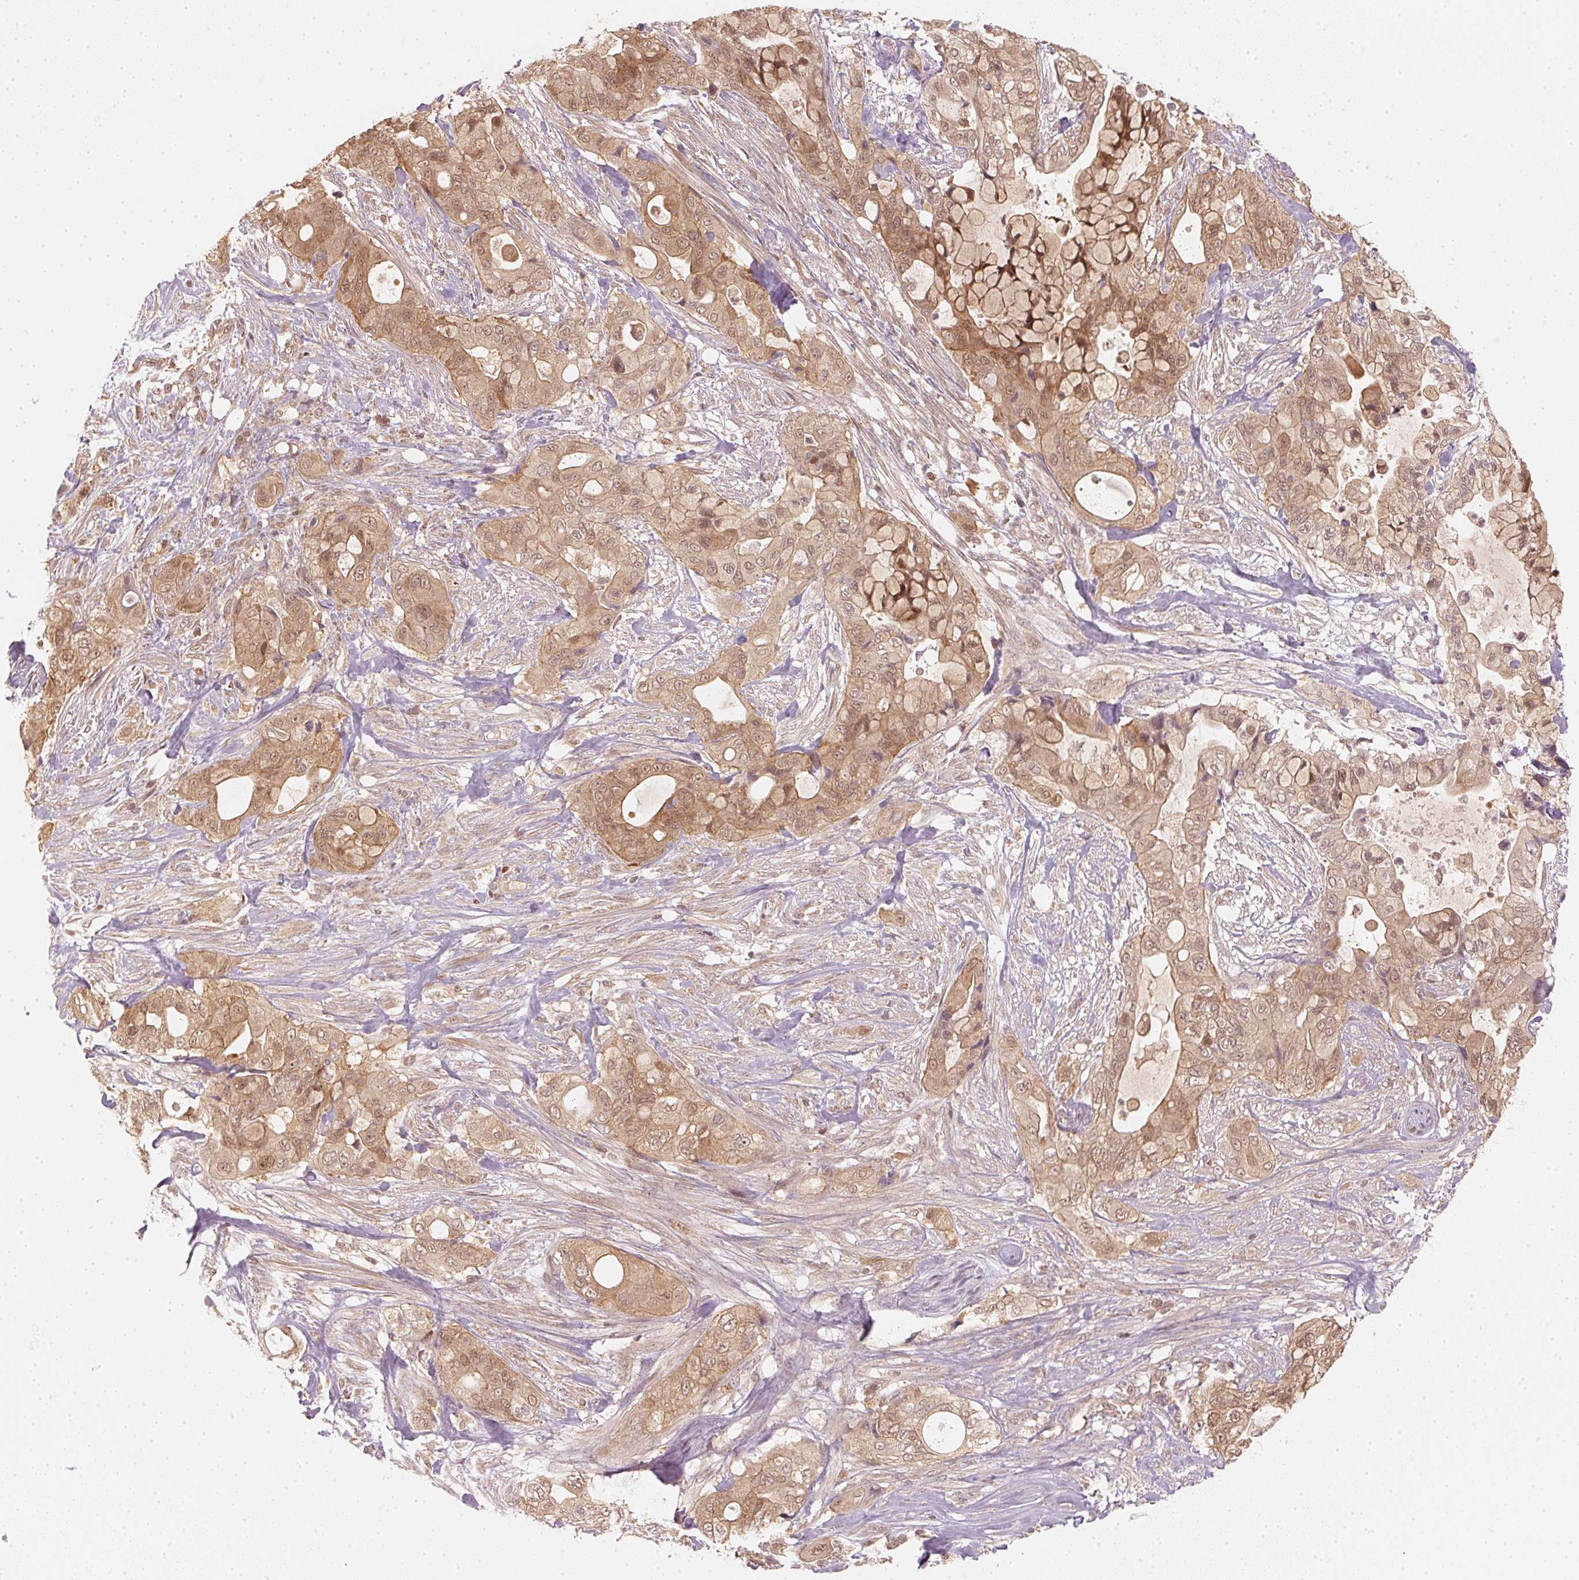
{"staining": {"intensity": "moderate", "quantity": ">75%", "location": "cytoplasmic/membranous,nuclear"}, "tissue": "pancreatic cancer", "cell_type": "Tumor cells", "image_type": "cancer", "snomed": [{"axis": "morphology", "description": "Adenocarcinoma, NOS"}, {"axis": "topography", "description": "Pancreas"}], "caption": "A brown stain labels moderate cytoplasmic/membranous and nuclear expression of a protein in human adenocarcinoma (pancreatic) tumor cells.", "gene": "UBE2L3", "patient": {"sex": "male", "age": 71}}